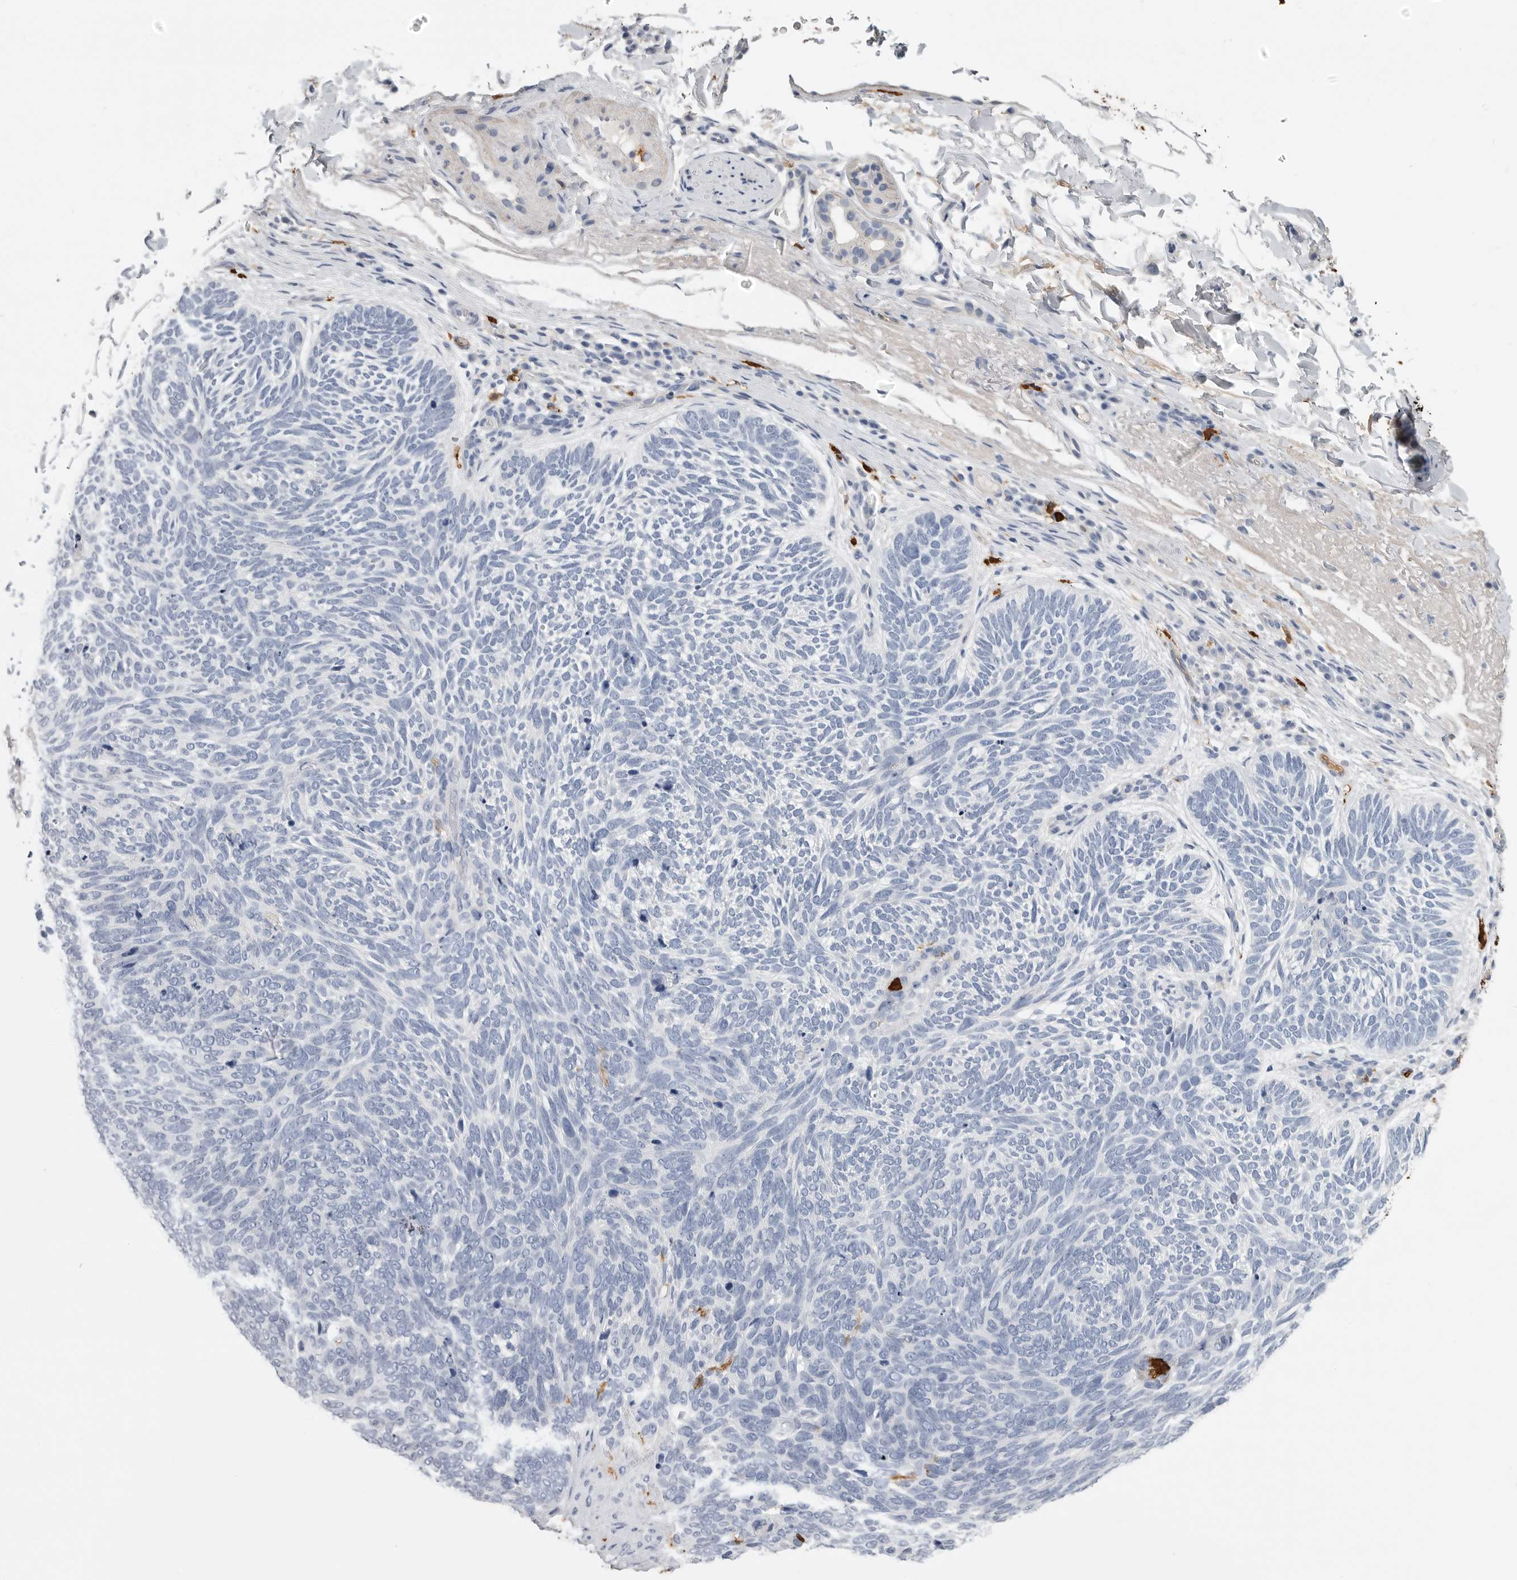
{"staining": {"intensity": "negative", "quantity": "none", "location": "none"}, "tissue": "skin cancer", "cell_type": "Tumor cells", "image_type": "cancer", "snomed": [{"axis": "morphology", "description": "Basal cell carcinoma"}, {"axis": "topography", "description": "Skin"}], "caption": "IHC of basal cell carcinoma (skin) reveals no staining in tumor cells.", "gene": "CYB561D1", "patient": {"sex": "female", "age": 85}}